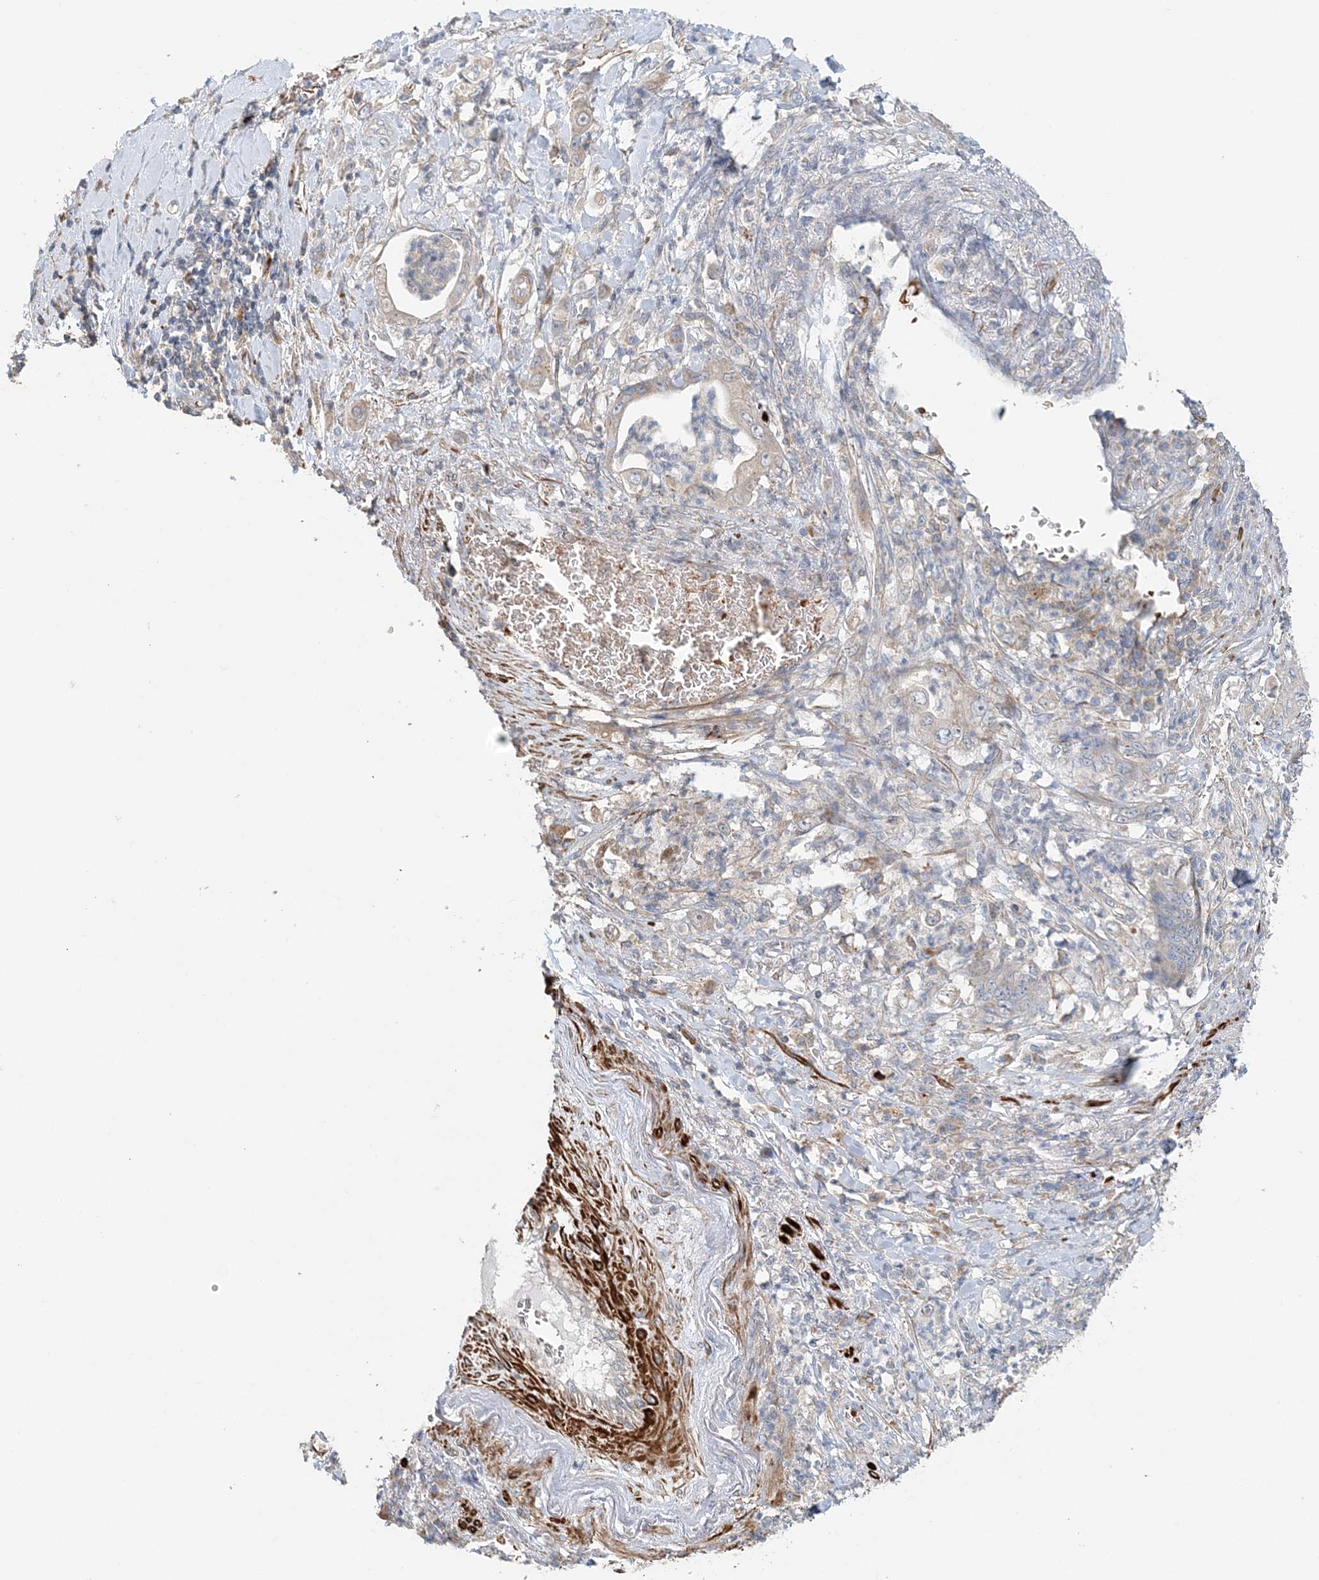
{"staining": {"intensity": "negative", "quantity": "none", "location": "none"}, "tissue": "stomach cancer", "cell_type": "Tumor cells", "image_type": "cancer", "snomed": [{"axis": "morphology", "description": "Adenocarcinoma, NOS"}, {"axis": "topography", "description": "Stomach"}], "caption": "A photomicrograph of stomach adenocarcinoma stained for a protein reveals no brown staining in tumor cells.", "gene": "TTI1", "patient": {"sex": "female", "age": 73}}